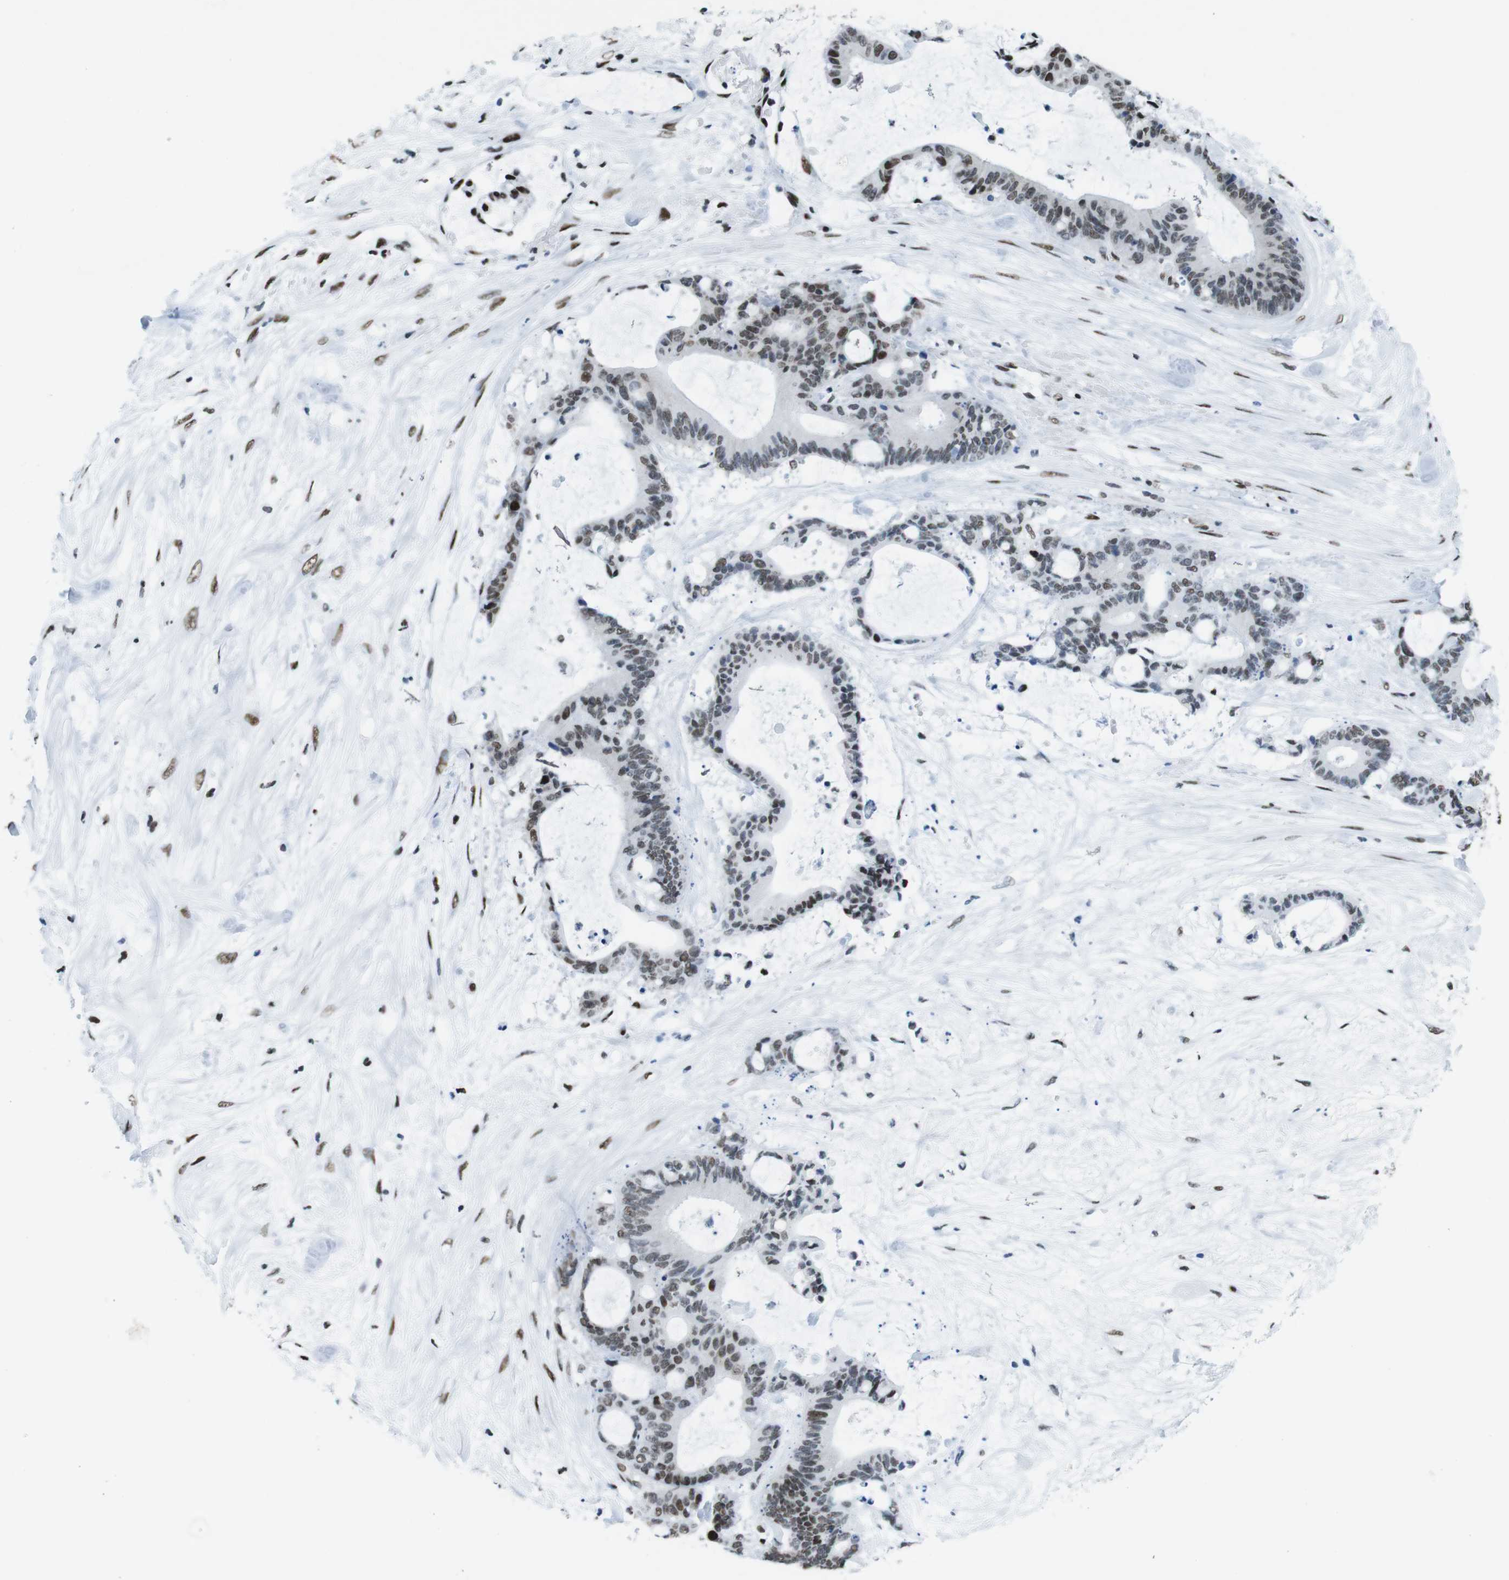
{"staining": {"intensity": "moderate", "quantity": "25%-75%", "location": "nuclear"}, "tissue": "liver cancer", "cell_type": "Tumor cells", "image_type": "cancer", "snomed": [{"axis": "morphology", "description": "Cholangiocarcinoma"}, {"axis": "topography", "description": "Liver"}], "caption": "Protein analysis of liver cholangiocarcinoma tissue displays moderate nuclear positivity in about 25%-75% of tumor cells. (brown staining indicates protein expression, while blue staining denotes nuclei).", "gene": "CITED2", "patient": {"sex": "female", "age": 73}}